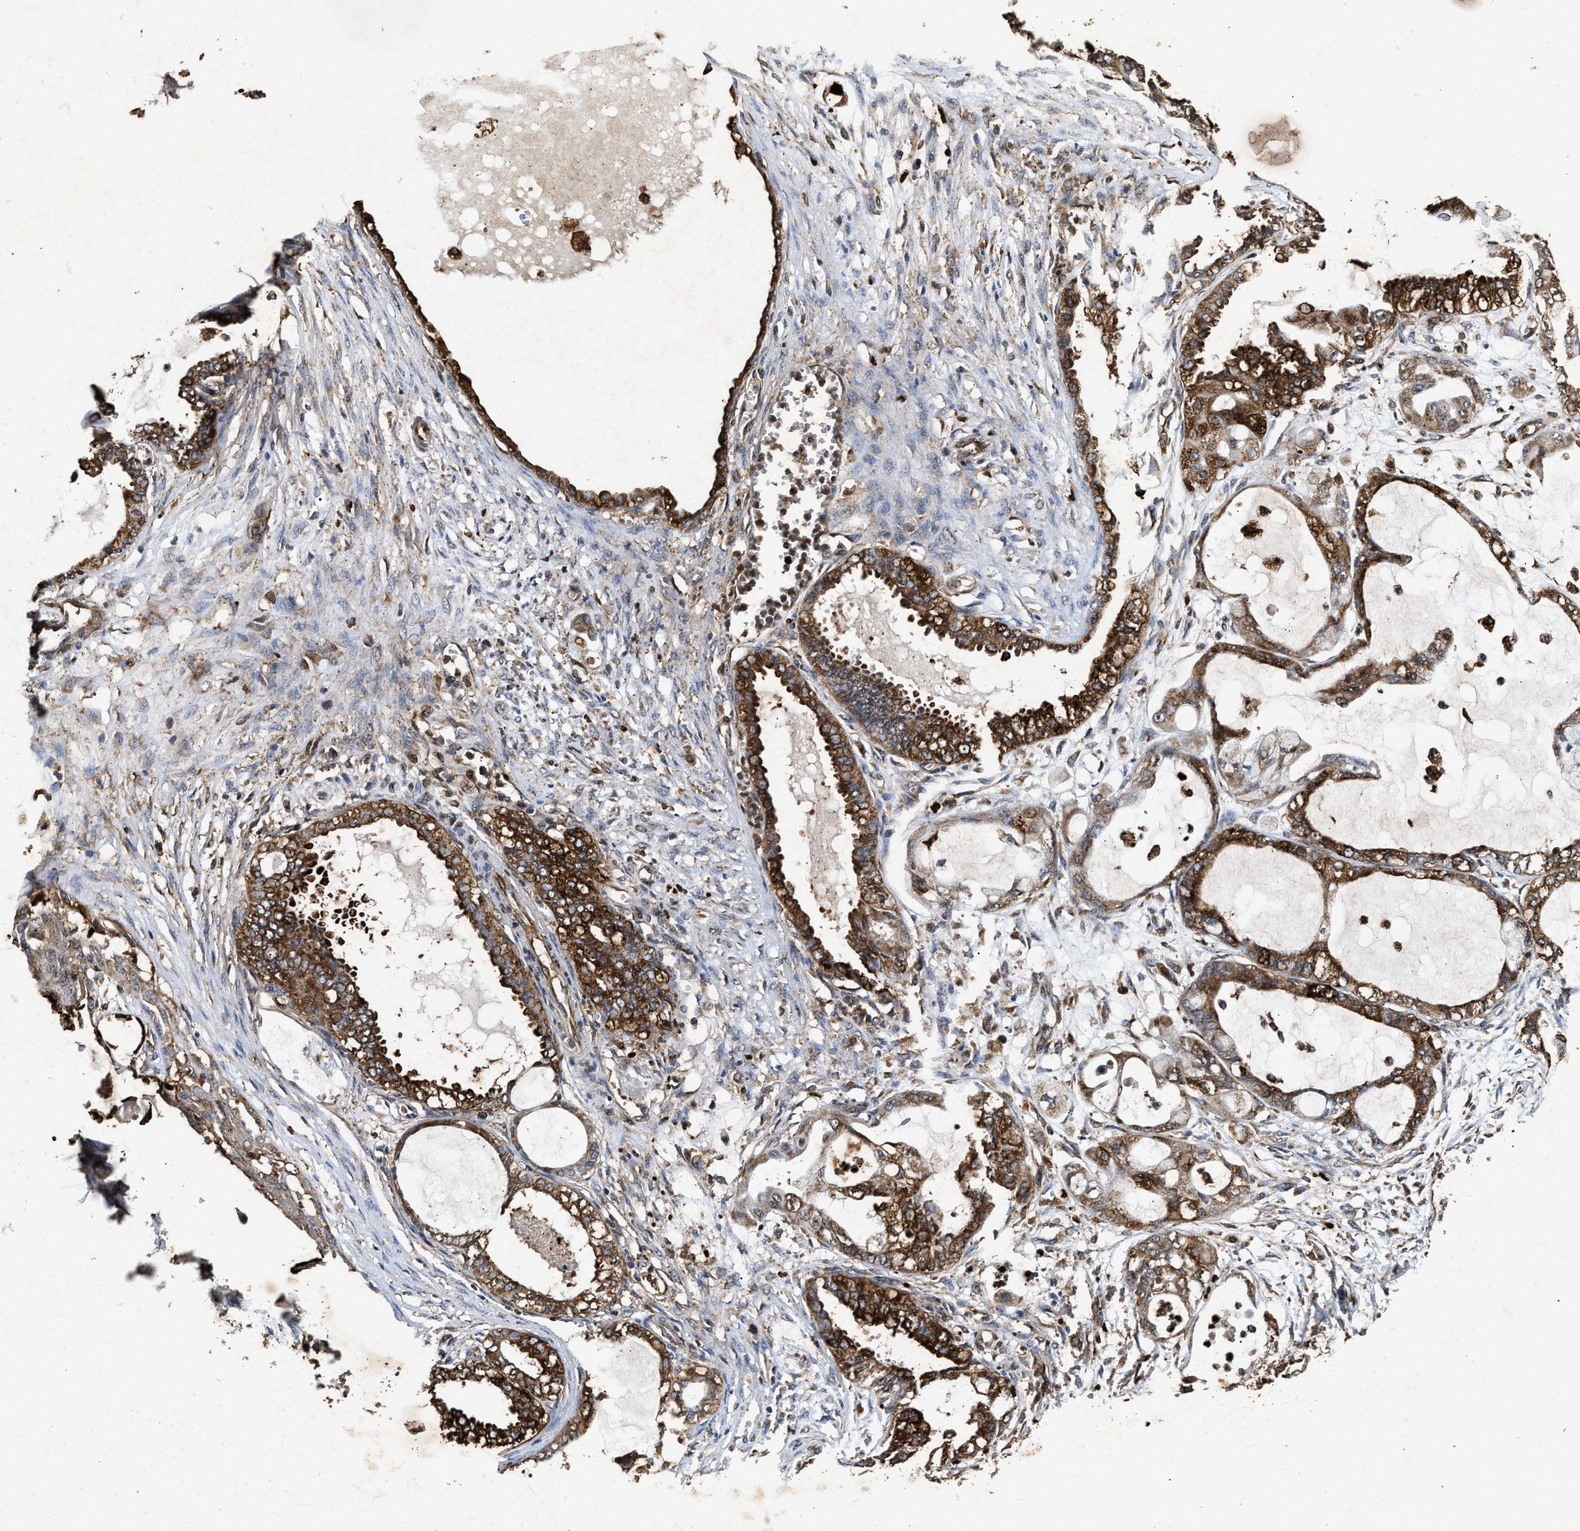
{"staining": {"intensity": "strong", "quantity": ">75%", "location": "cytoplasmic/membranous"}, "tissue": "ovarian cancer", "cell_type": "Tumor cells", "image_type": "cancer", "snomed": [{"axis": "morphology", "description": "Carcinoma, NOS"}, {"axis": "morphology", "description": "Carcinoma, endometroid"}, {"axis": "topography", "description": "Ovary"}], "caption": "Protein analysis of ovarian endometroid carcinoma tissue shows strong cytoplasmic/membranous expression in approximately >75% of tumor cells.", "gene": "ACOX1", "patient": {"sex": "female", "age": 50}}